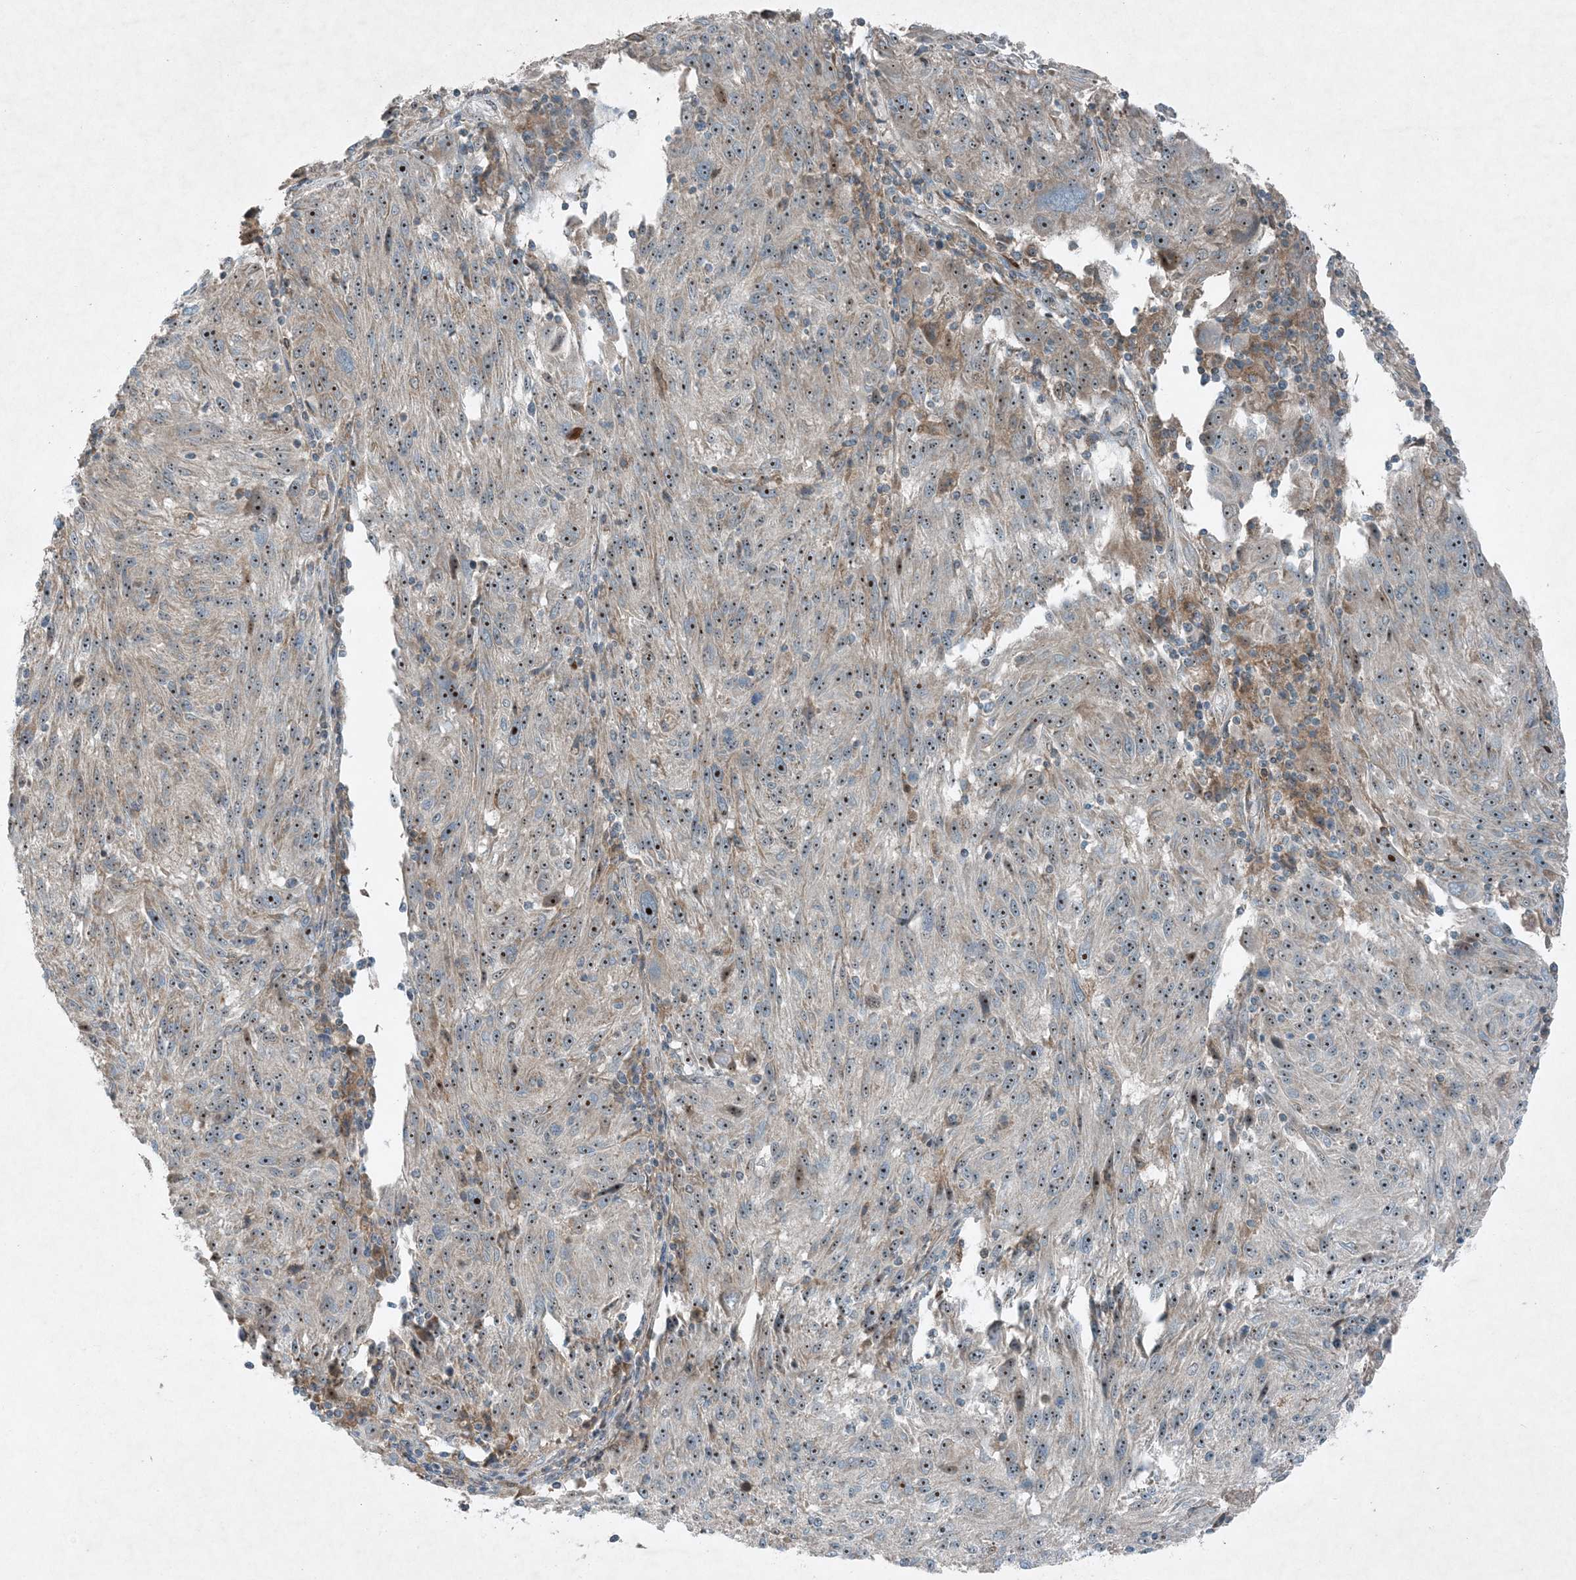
{"staining": {"intensity": "moderate", "quantity": "25%-75%", "location": "cytoplasmic/membranous,nuclear"}, "tissue": "melanoma", "cell_type": "Tumor cells", "image_type": "cancer", "snomed": [{"axis": "morphology", "description": "Malignant melanoma, NOS"}, {"axis": "topography", "description": "Skin"}], "caption": "IHC staining of melanoma, which reveals medium levels of moderate cytoplasmic/membranous and nuclear expression in approximately 25%-75% of tumor cells indicating moderate cytoplasmic/membranous and nuclear protein staining. The staining was performed using DAB (3,3'-diaminobenzidine) (brown) for protein detection and nuclei were counterstained in hematoxylin (blue).", "gene": "MITD1", "patient": {"sex": "male", "age": 53}}